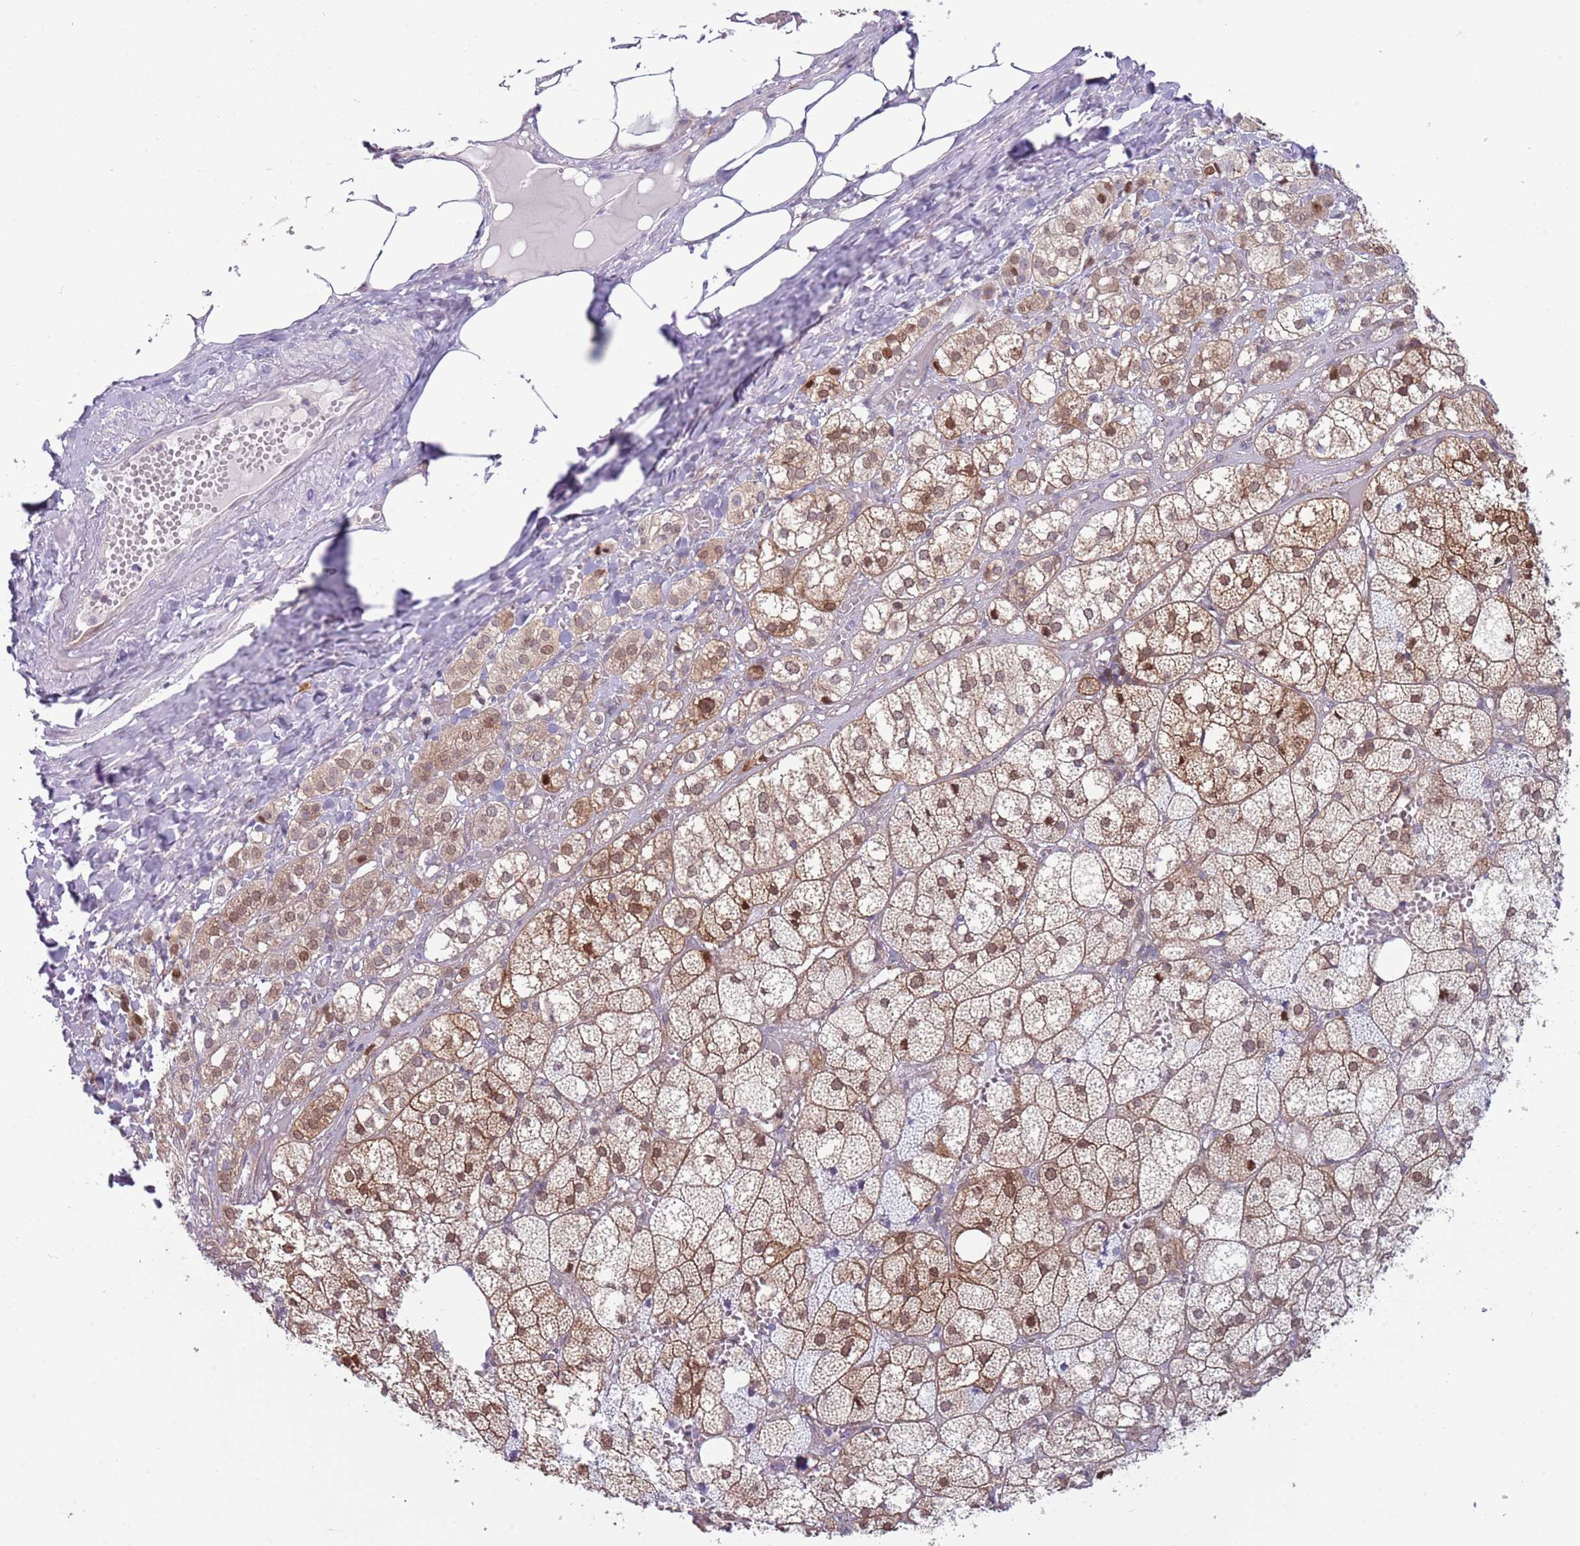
{"staining": {"intensity": "moderate", "quantity": "25%-75%", "location": "cytoplasmic/membranous,nuclear"}, "tissue": "adrenal gland", "cell_type": "Glandular cells", "image_type": "normal", "snomed": [{"axis": "morphology", "description": "Normal tissue, NOS"}, {"axis": "topography", "description": "Adrenal gland"}], "caption": "A medium amount of moderate cytoplasmic/membranous,nuclear staining is identified in approximately 25%-75% of glandular cells in unremarkable adrenal gland. (DAB (3,3'-diaminobenzidine) IHC with brightfield microscopy, high magnification).", "gene": "NBPF4", "patient": {"sex": "female", "age": 61}}